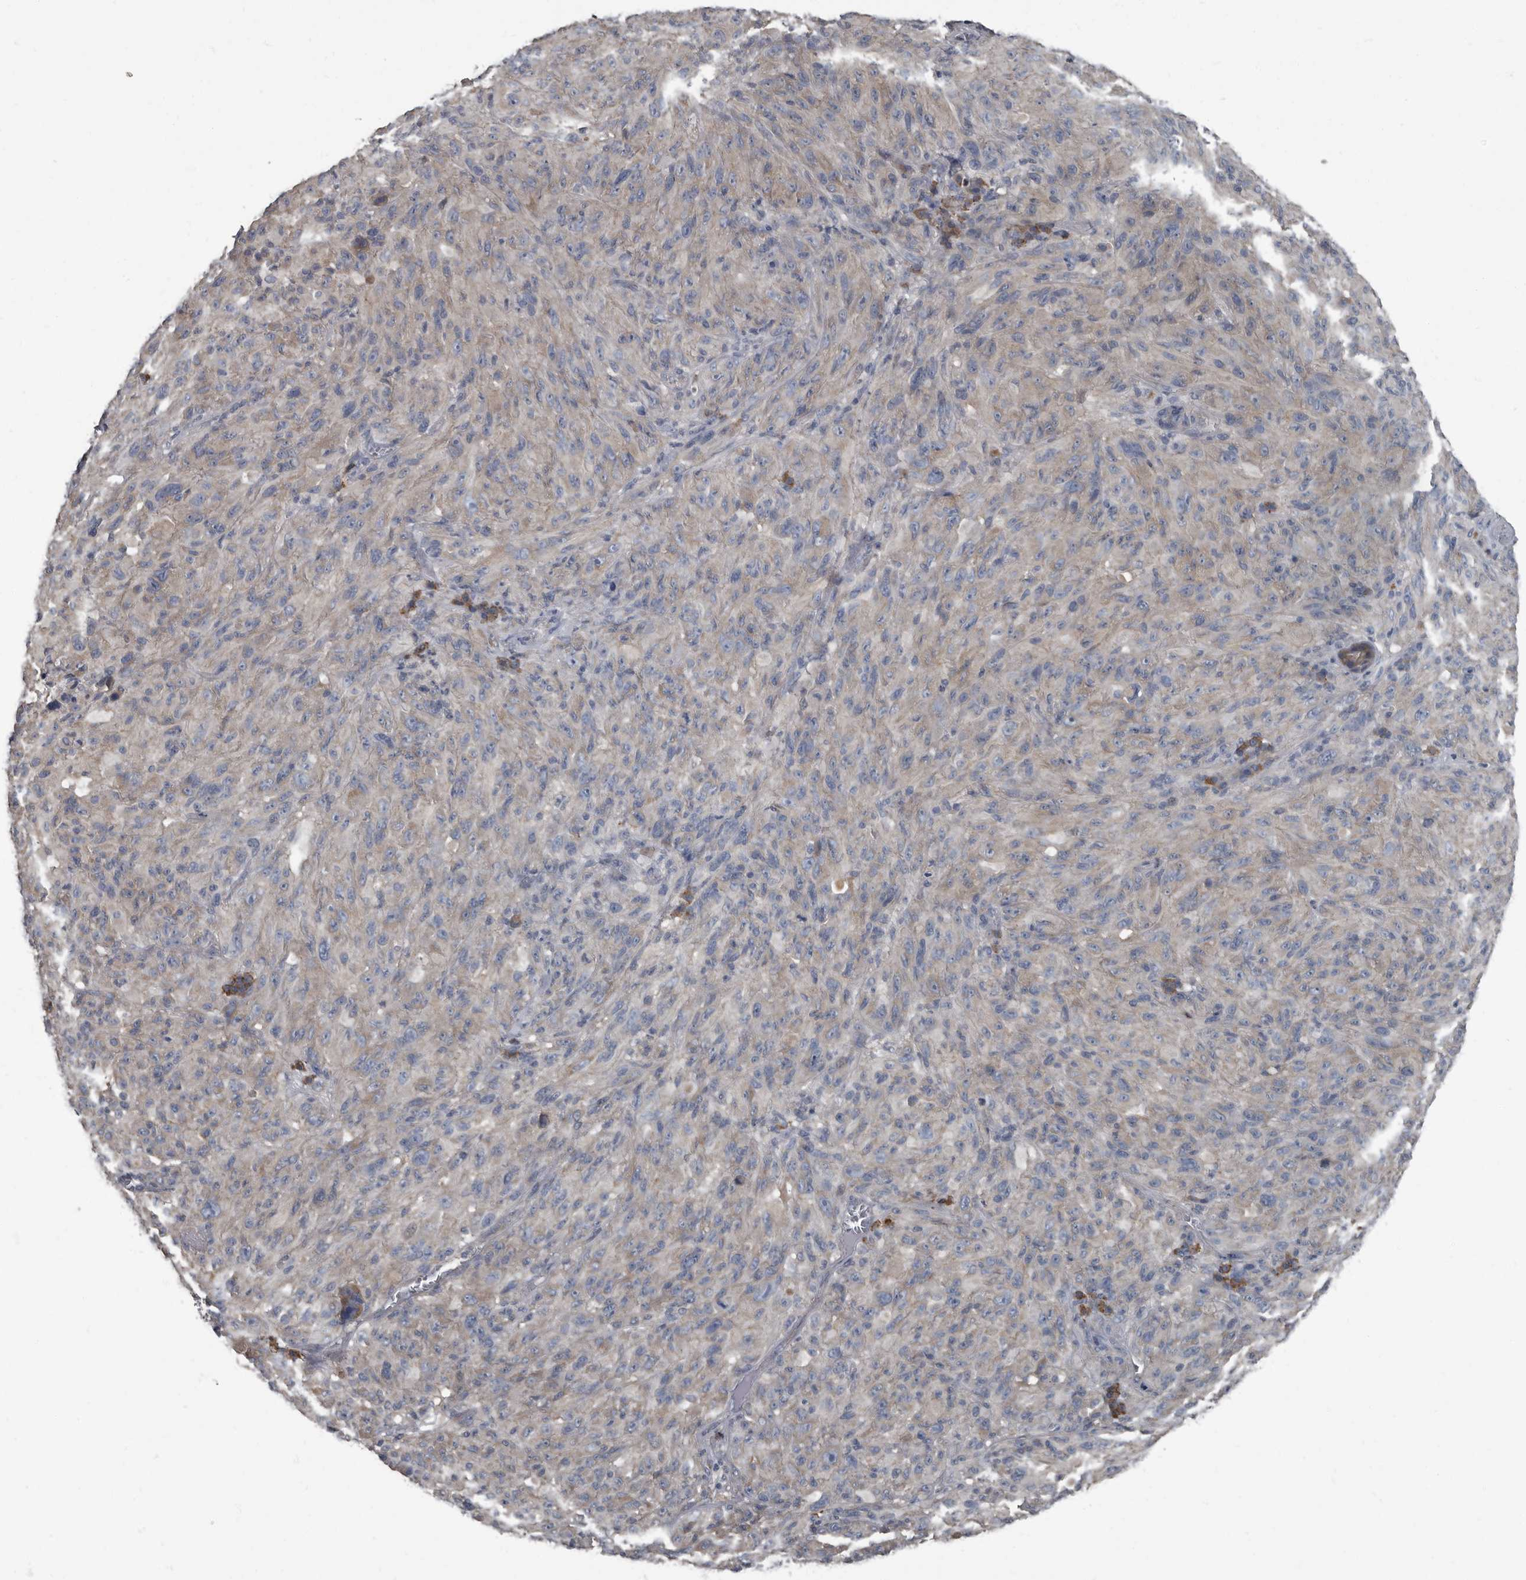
{"staining": {"intensity": "negative", "quantity": "none", "location": "none"}, "tissue": "melanoma", "cell_type": "Tumor cells", "image_type": "cancer", "snomed": [{"axis": "morphology", "description": "Malignant melanoma, NOS"}, {"axis": "topography", "description": "Skin of head"}], "caption": "DAB (3,3'-diaminobenzidine) immunohistochemical staining of melanoma demonstrates no significant positivity in tumor cells. (DAB IHC with hematoxylin counter stain).", "gene": "TPD52L1", "patient": {"sex": "male", "age": 96}}